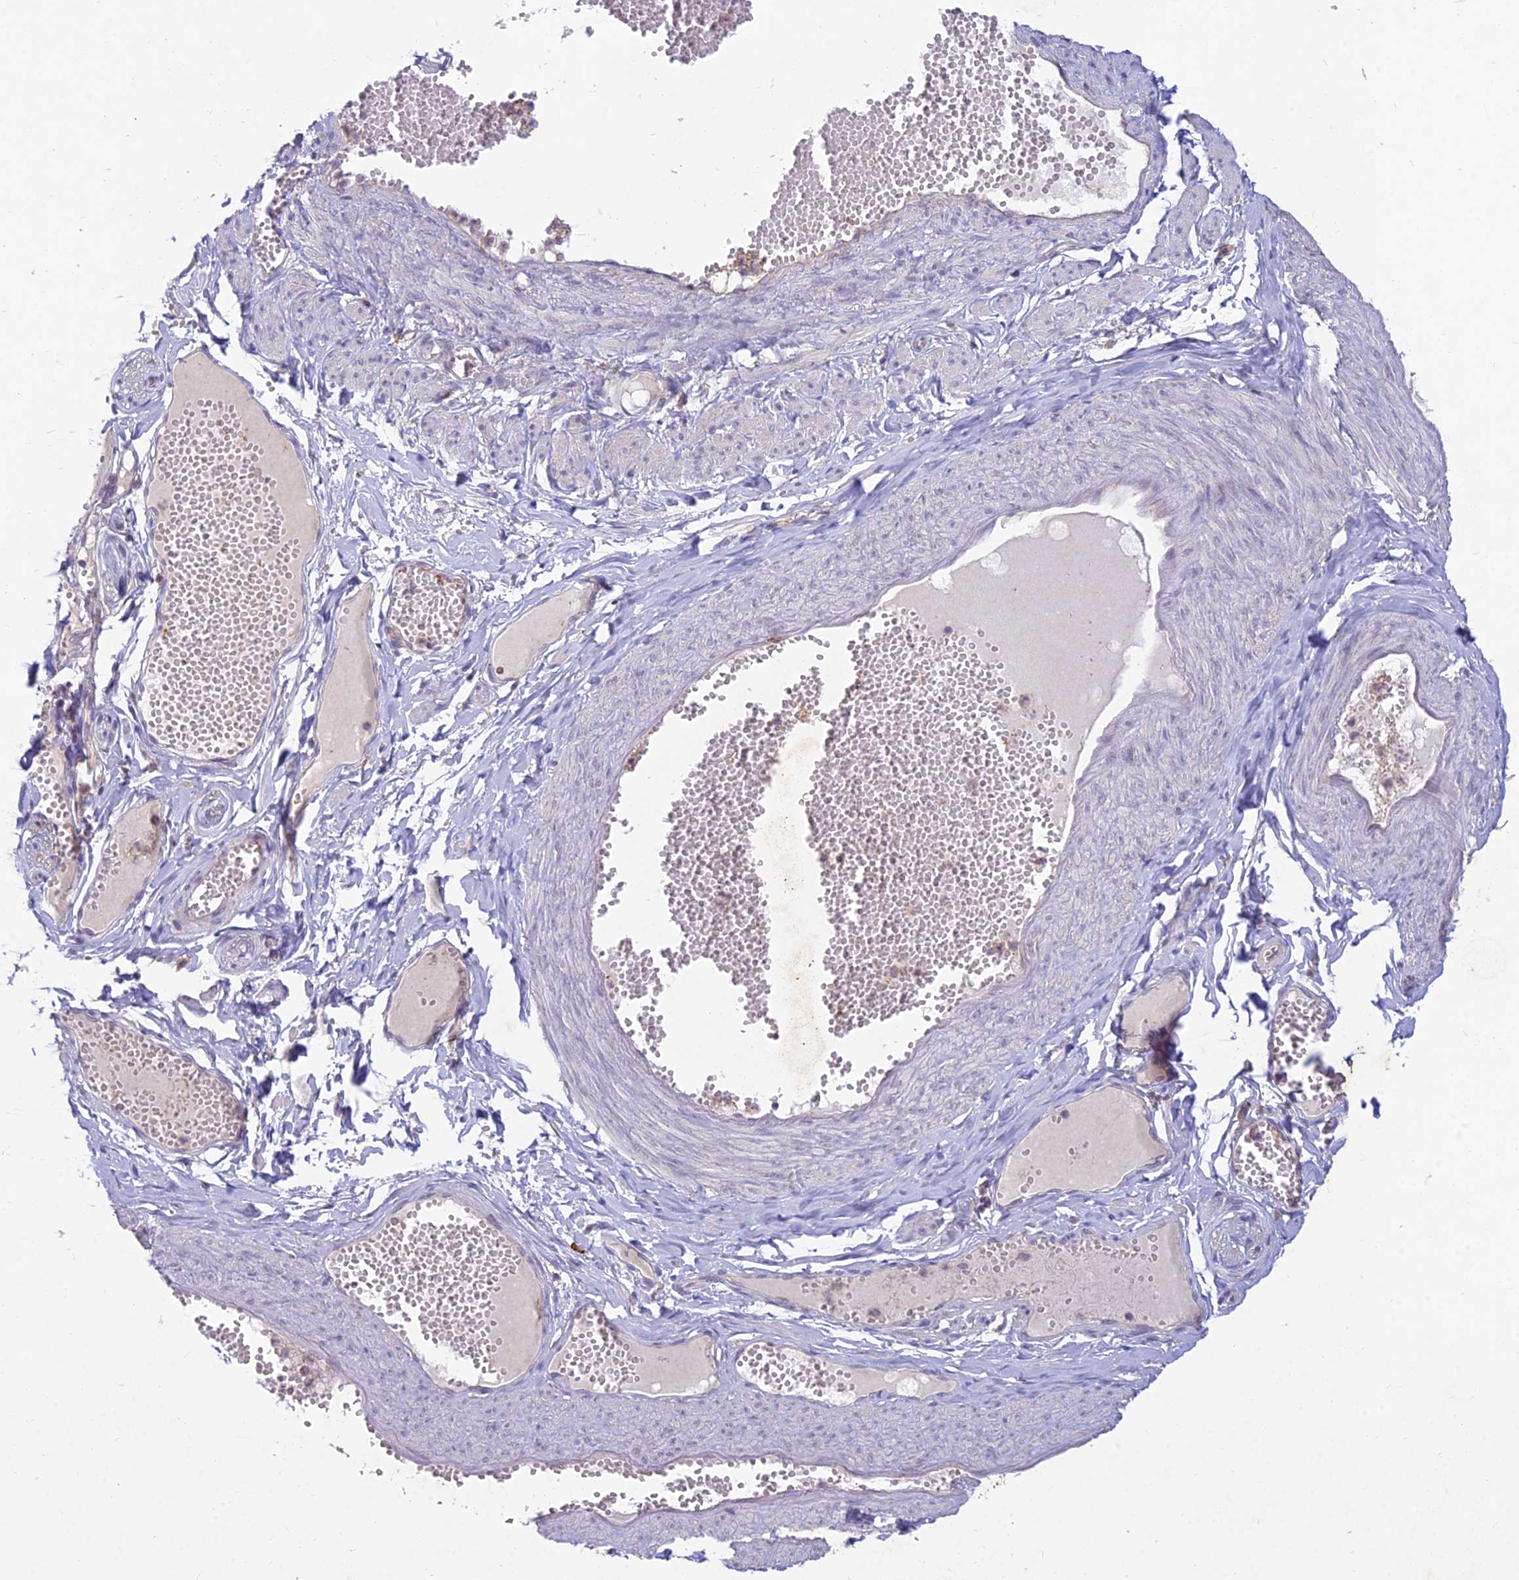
{"staining": {"intensity": "negative", "quantity": "none", "location": "none"}, "tissue": "adipose tissue", "cell_type": "Adipocytes", "image_type": "normal", "snomed": [{"axis": "morphology", "description": "Normal tissue, NOS"}, {"axis": "topography", "description": "Smooth muscle"}, {"axis": "topography", "description": "Peripheral nerve tissue"}], "caption": "Immunohistochemical staining of normal adipose tissue shows no significant expression in adipocytes.", "gene": "NXNL2", "patient": {"sex": "female", "age": 39}}